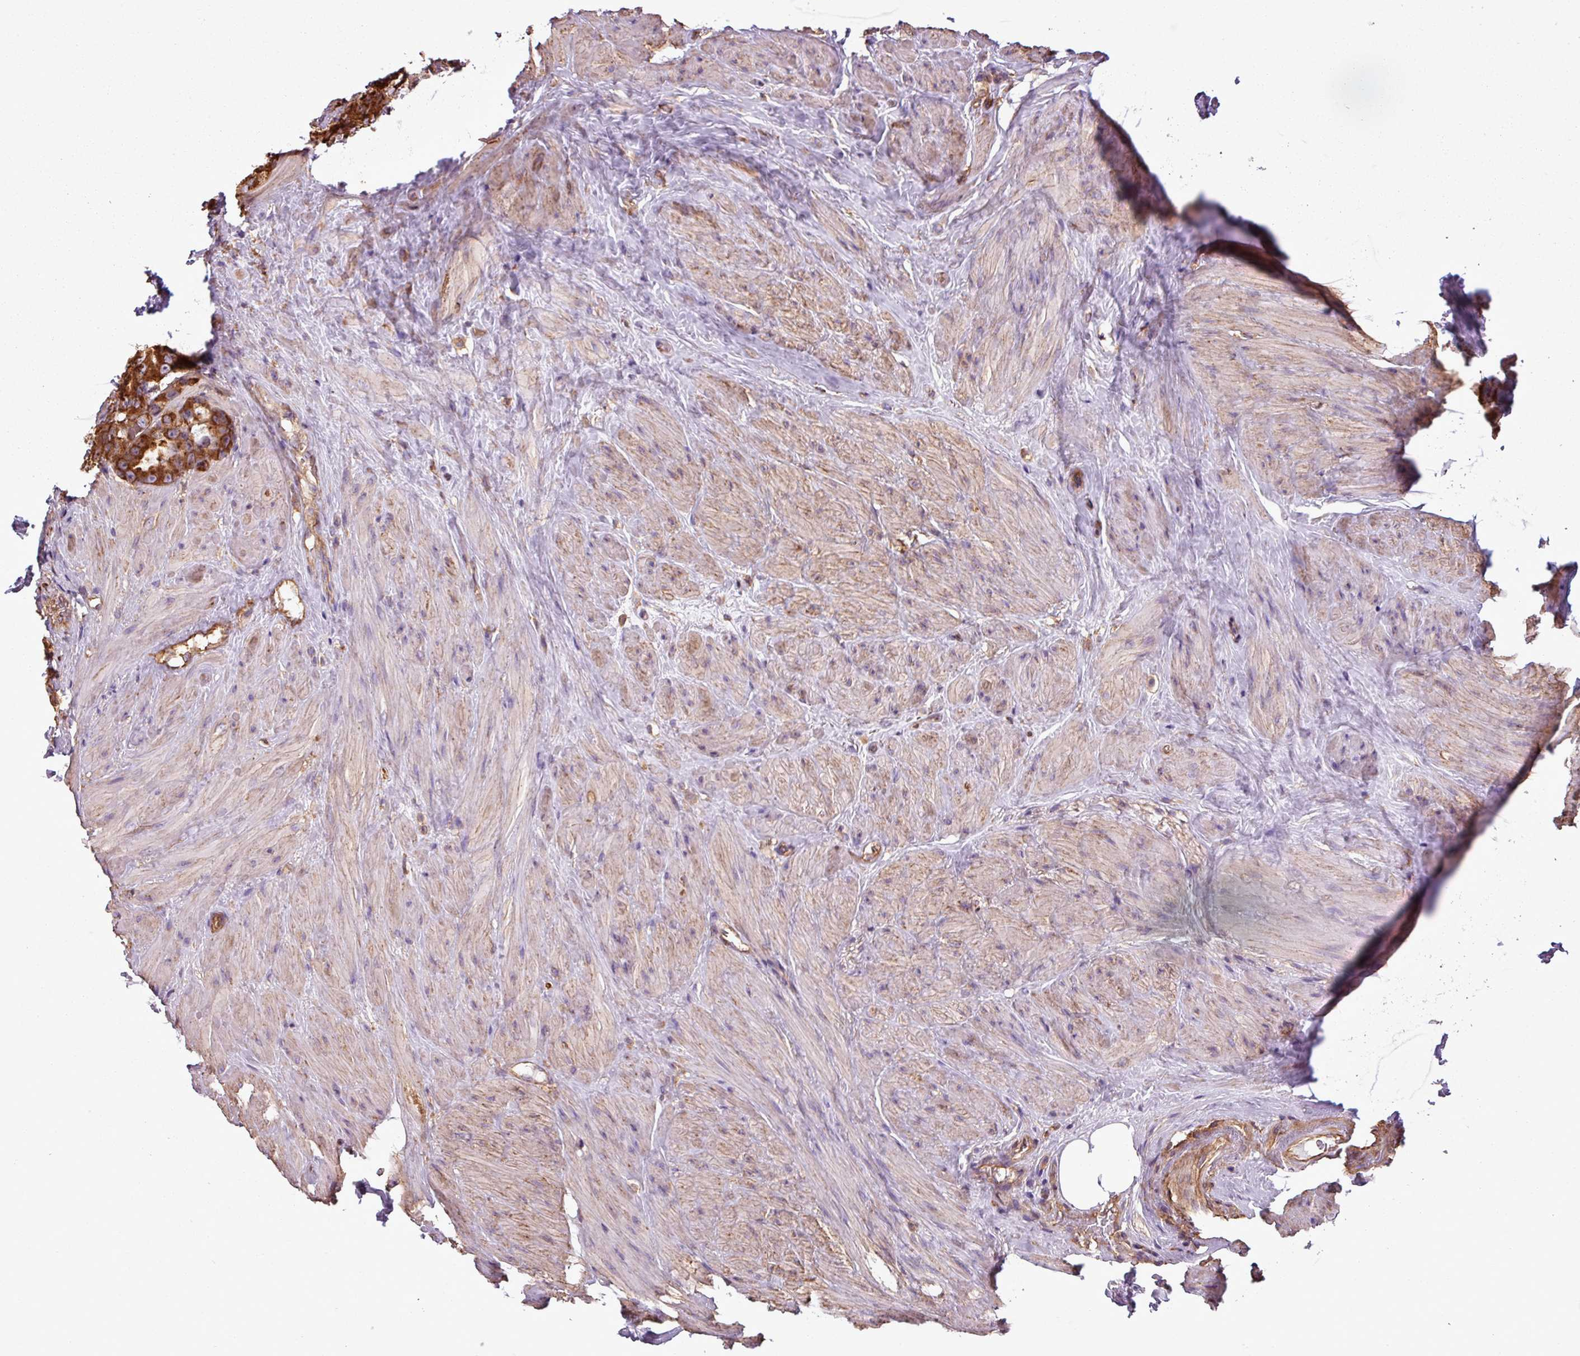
{"staining": {"intensity": "strong", "quantity": ">75%", "location": "cytoplasmic/membranous"}, "tissue": "prostate cancer", "cell_type": "Tumor cells", "image_type": "cancer", "snomed": [{"axis": "morphology", "description": "Adenocarcinoma, Low grade"}, {"axis": "topography", "description": "Prostate"}], "caption": "Immunohistochemistry (DAB (3,3'-diaminobenzidine)) staining of prostate adenocarcinoma (low-grade) demonstrates strong cytoplasmic/membranous protein staining in approximately >75% of tumor cells.", "gene": "PACSIN2", "patient": {"sex": "male", "age": 71}}